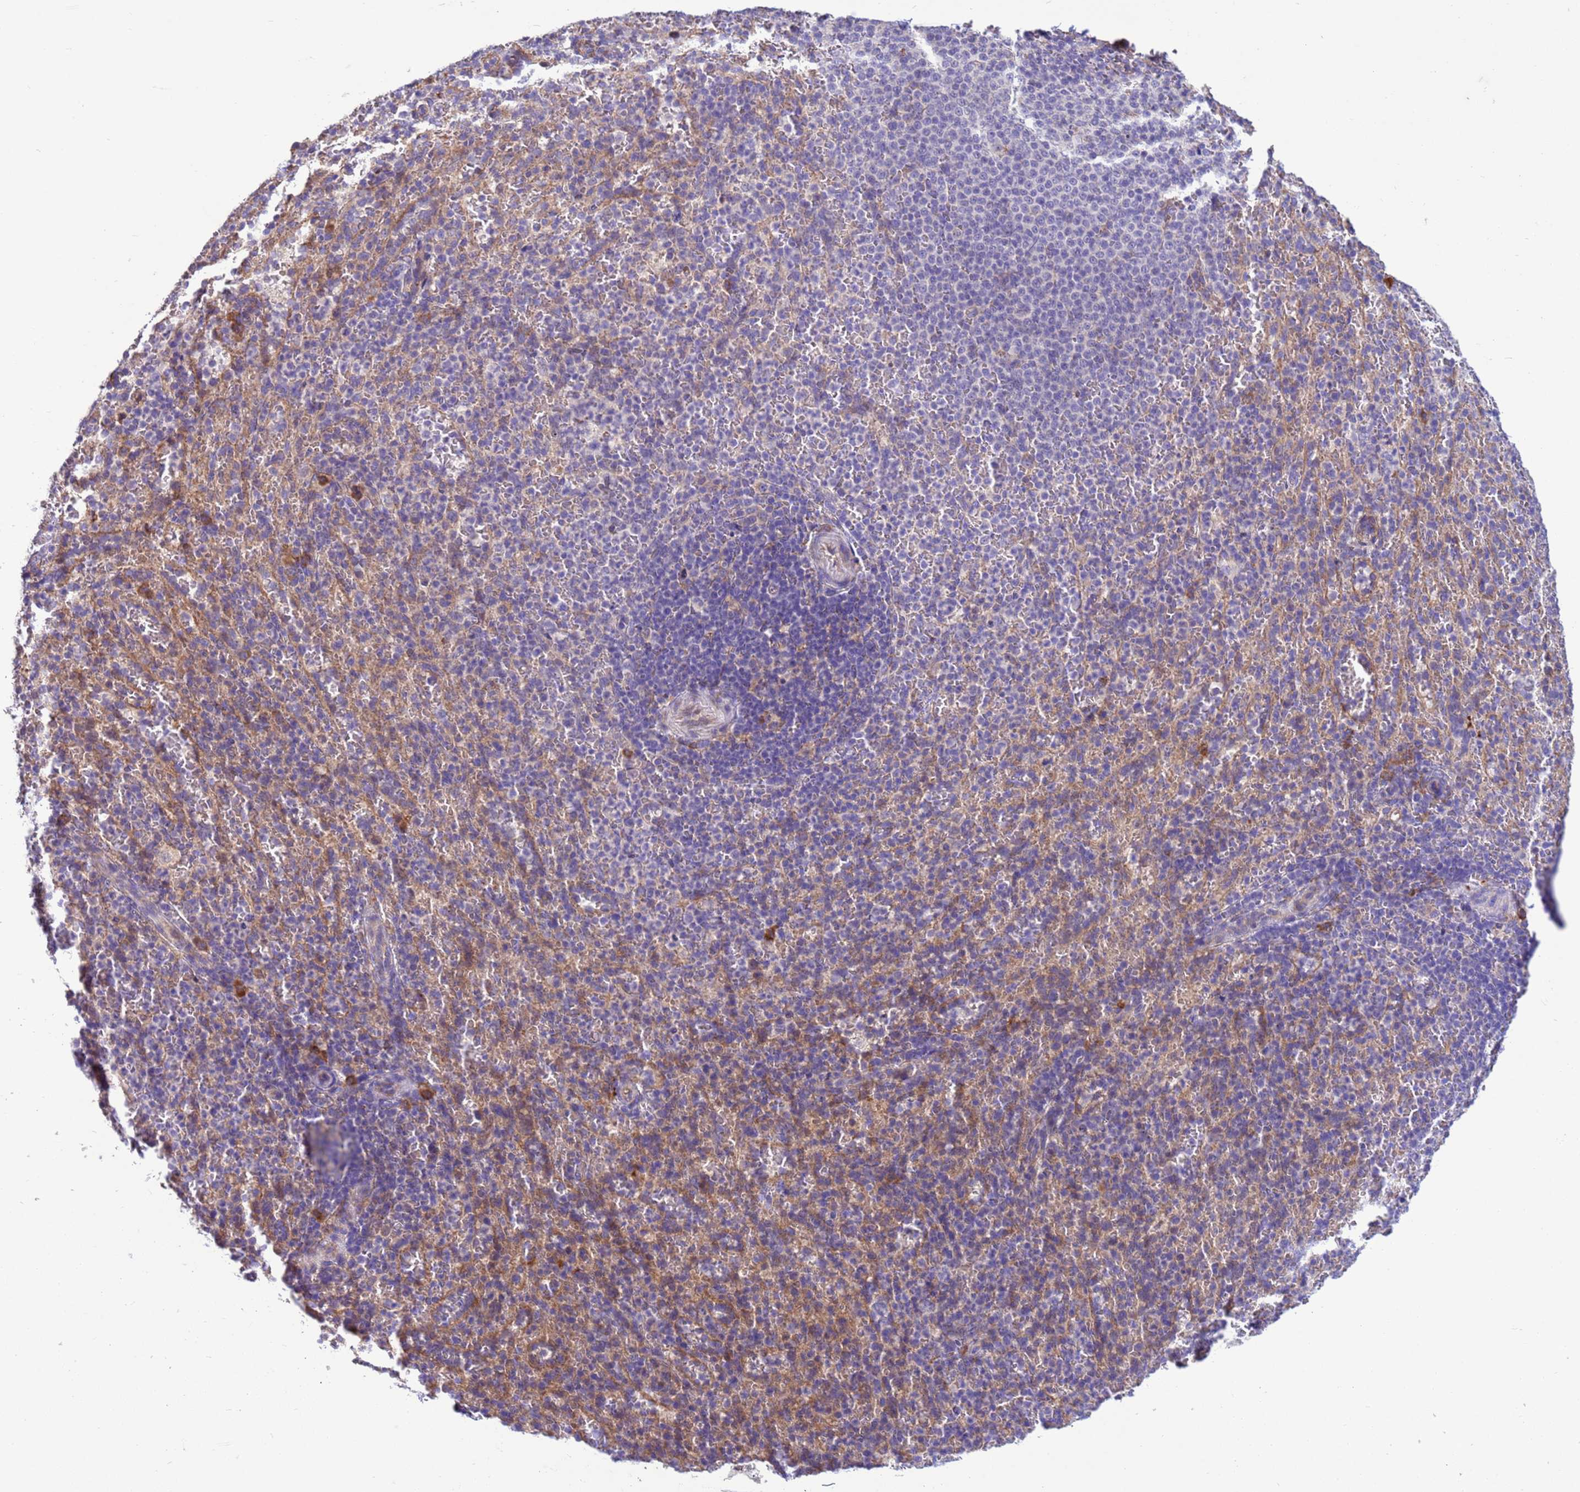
{"staining": {"intensity": "strong", "quantity": "<25%", "location": "cytoplasmic/membranous"}, "tissue": "spleen", "cell_type": "Cells in red pulp", "image_type": "normal", "snomed": [{"axis": "morphology", "description": "Normal tissue, NOS"}, {"axis": "topography", "description": "Spleen"}], "caption": "DAB (3,3'-diaminobenzidine) immunohistochemical staining of unremarkable spleen reveals strong cytoplasmic/membranous protein positivity in about <25% of cells in red pulp. (DAB IHC, brown staining for protein, blue staining for nuclei).", "gene": "THAP5", "patient": {"sex": "female", "age": 21}}